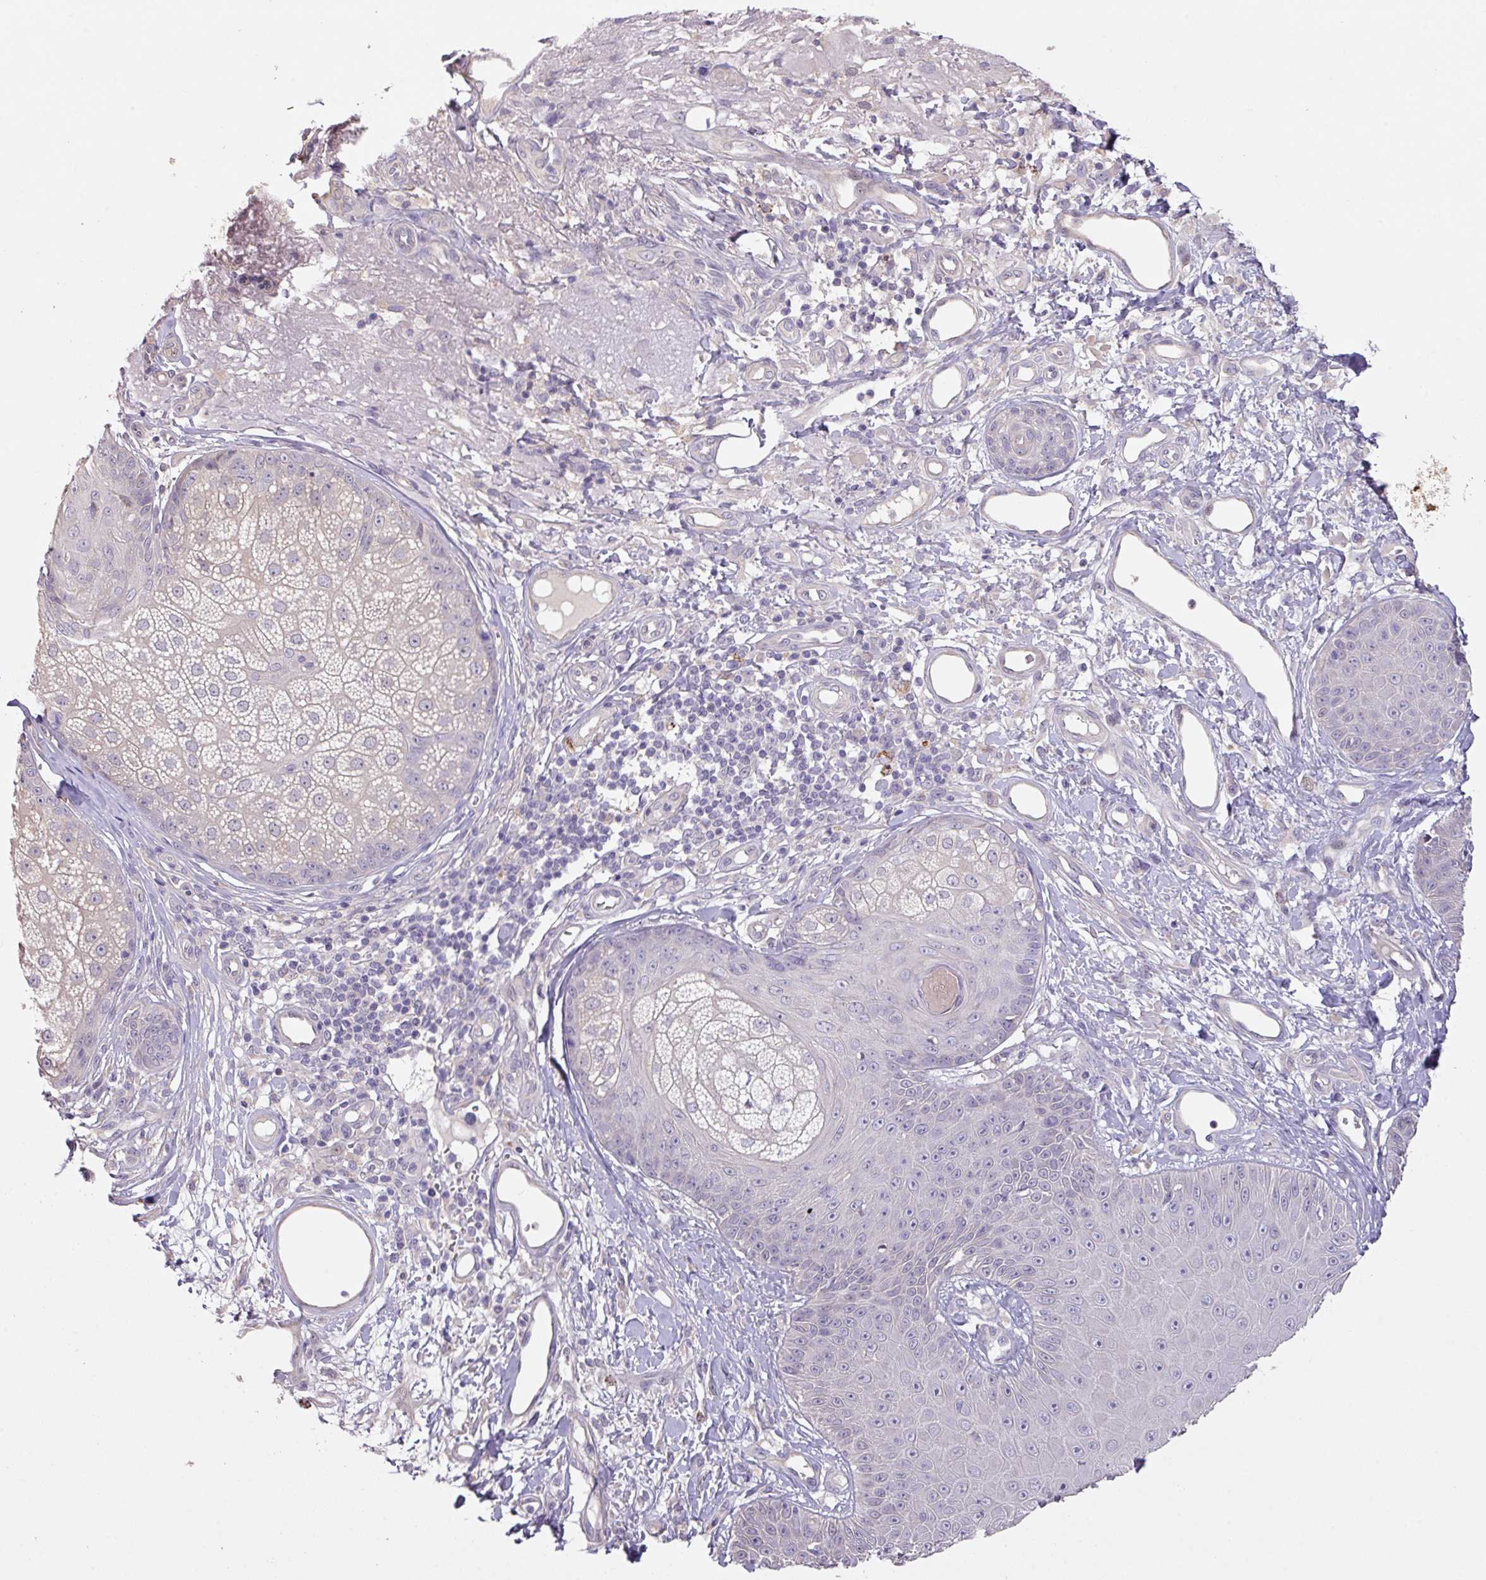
{"staining": {"intensity": "negative", "quantity": "none", "location": "none"}, "tissue": "skin cancer", "cell_type": "Tumor cells", "image_type": "cancer", "snomed": [{"axis": "morphology", "description": "Squamous cell carcinoma, NOS"}, {"axis": "topography", "description": "Skin"}], "caption": "Photomicrograph shows no protein expression in tumor cells of skin squamous cell carcinoma tissue.", "gene": "PRADC1", "patient": {"sex": "male", "age": 86}}